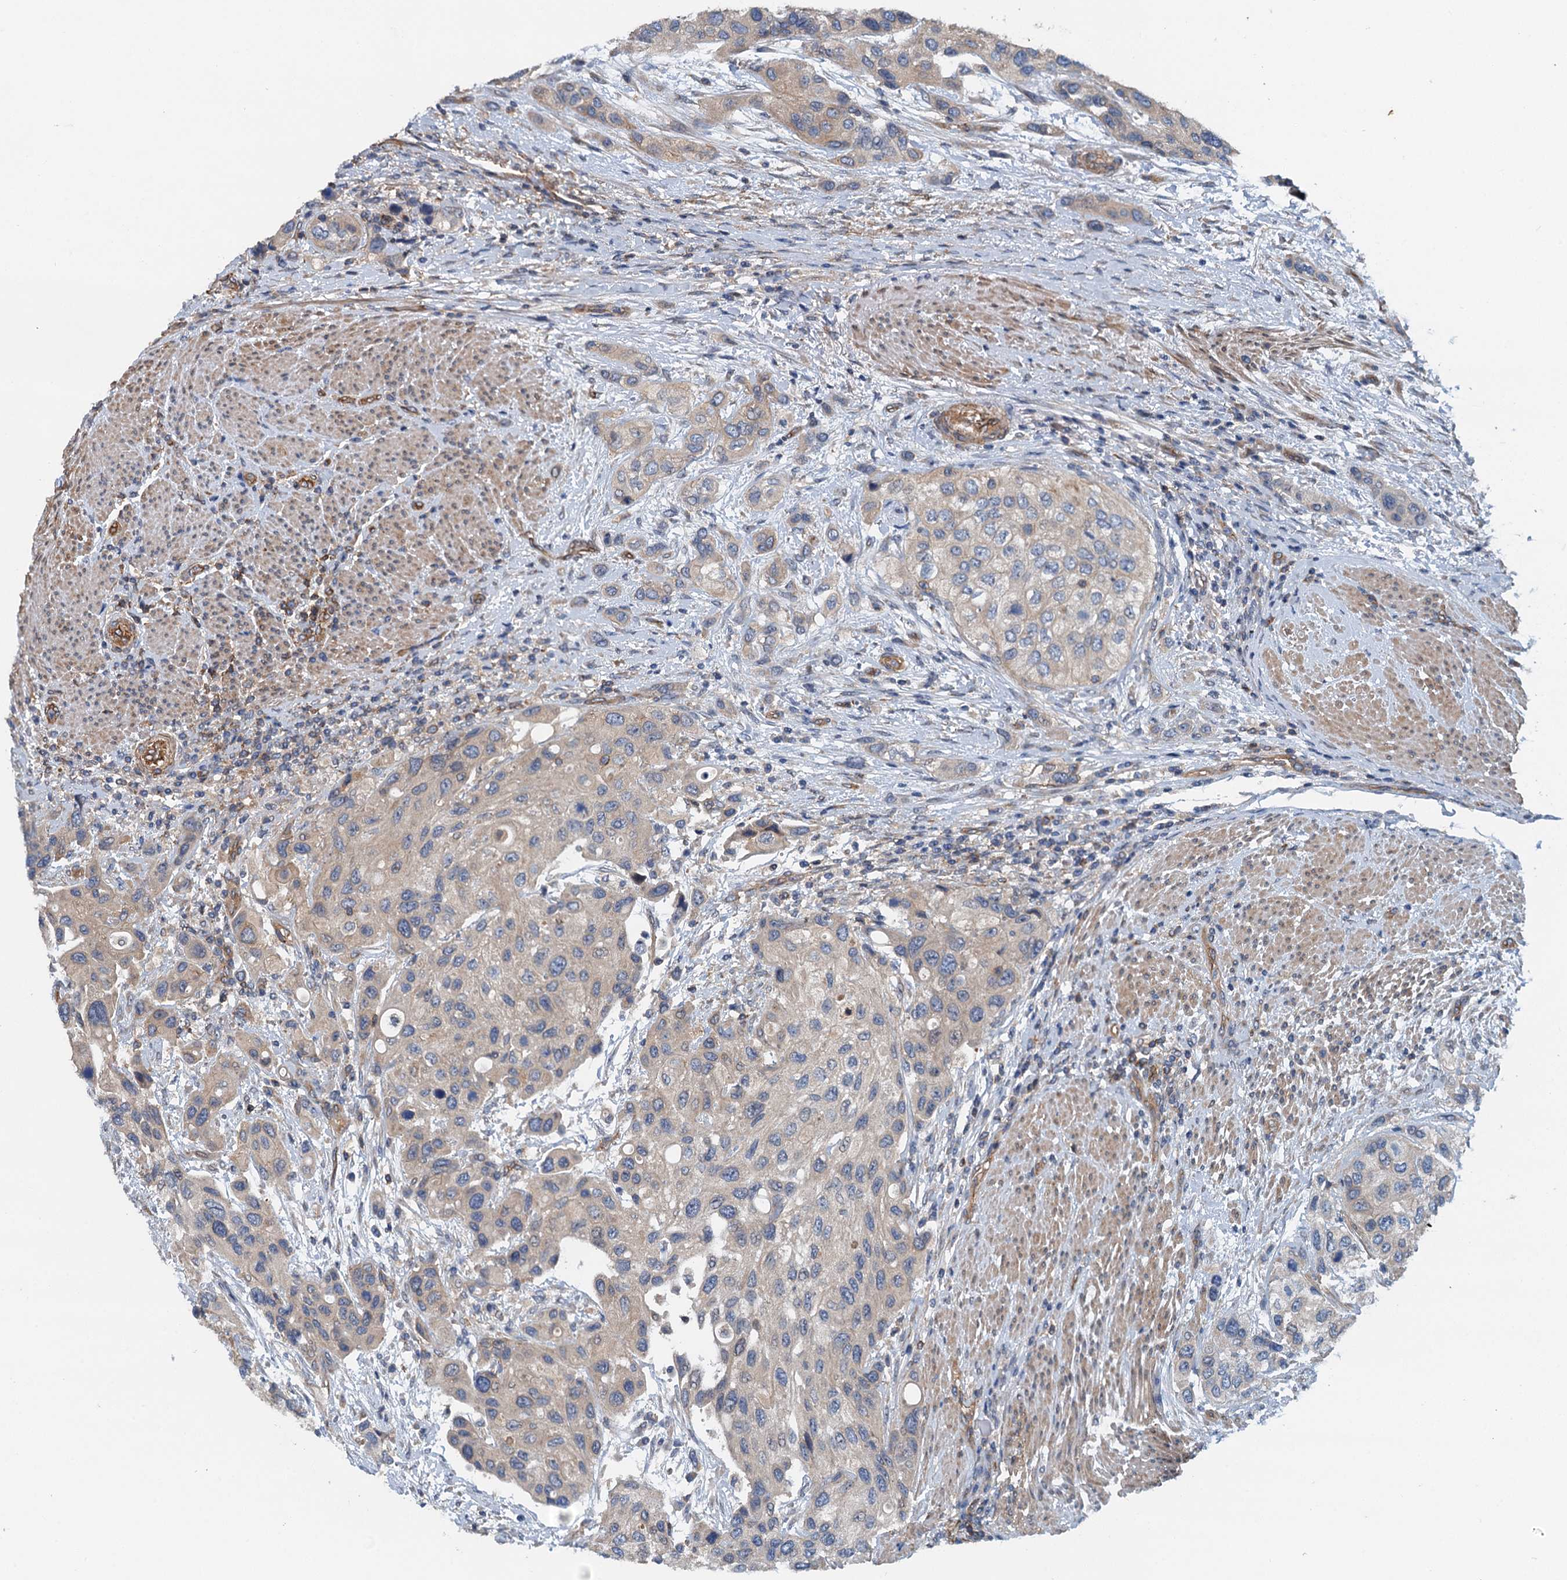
{"staining": {"intensity": "weak", "quantity": "25%-75%", "location": "cytoplasmic/membranous"}, "tissue": "urothelial cancer", "cell_type": "Tumor cells", "image_type": "cancer", "snomed": [{"axis": "morphology", "description": "Normal tissue, NOS"}, {"axis": "morphology", "description": "Urothelial carcinoma, High grade"}, {"axis": "topography", "description": "Vascular tissue"}, {"axis": "topography", "description": "Urinary bladder"}], "caption": "Immunohistochemistry (IHC) (DAB (3,3'-diaminobenzidine)) staining of urothelial cancer demonstrates weak cytoplasmic/membranous protein staining in approximately 25%-75% of tumor cells.", "gene": "ROGDI", "patient": {"sex": "female", "age": 56}}